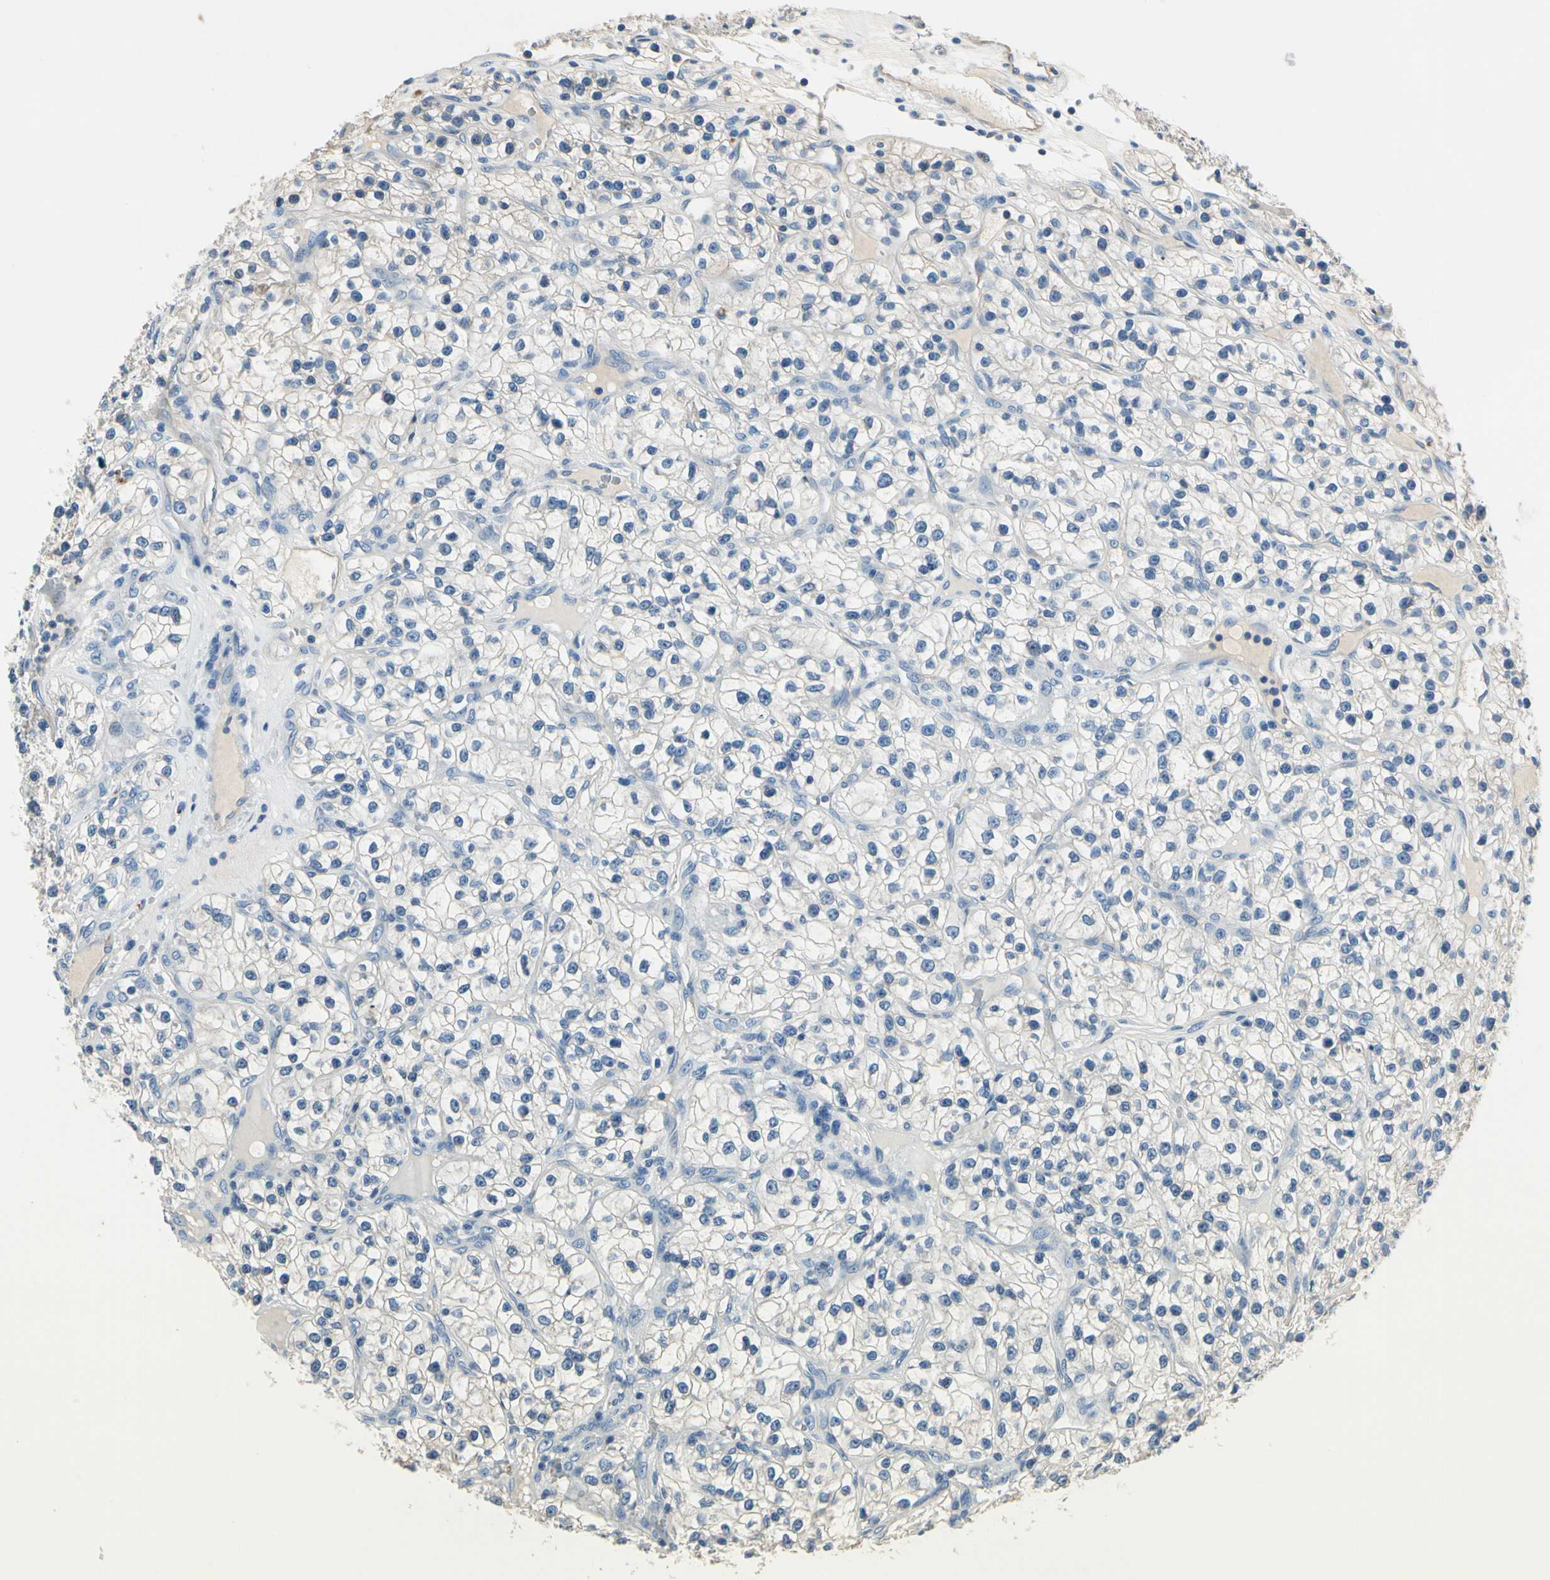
{"staining": {"intensity": "negative", "quantity": "none", "location": "none"}, "tissue": "renal cancer", "cell_type": "Tumor cells", "image_type": "cancer", "snomed": [{"axis": "morphology", "description": "Adenocarcinoma, NOS"}, {"axis": "topography", "description": "Kidney"}], "caption": "IHC histopathology image of human renal cancer stained for a protein (brown), which exhibits no positivity in tumor cells.", "gene": "TGFBR3", "patient": {"sex": "female", "age": 57}}